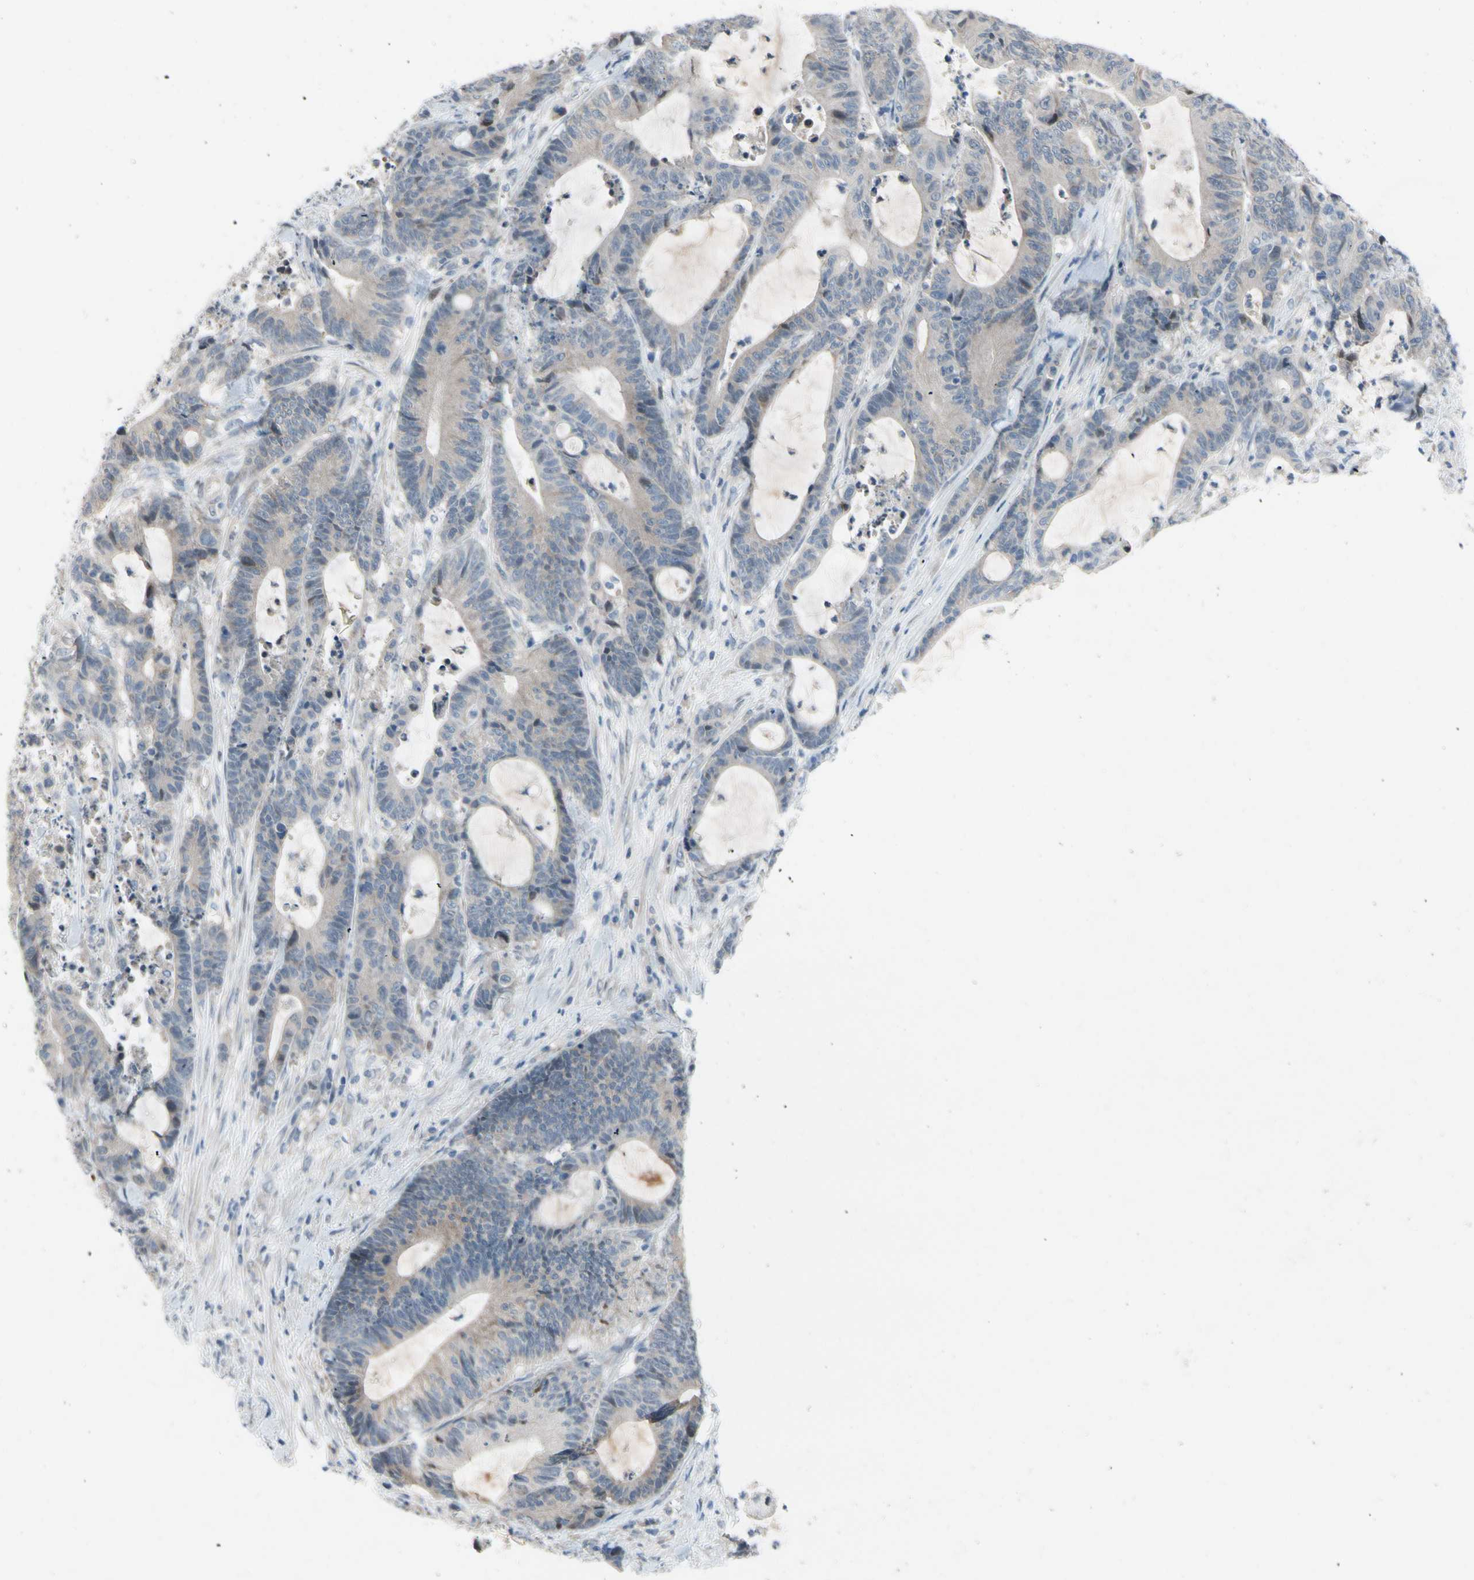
{"staining": {"intensity": "moderate", "quantity": "<25%", "location": "cytoplasmic/membranous"}, "tissue": "colorectal cancer", "cell_type": "Tumor cells", "image_type": "cancer", "snomed": [{"axis": "morphology", "description": "Adenocarcinoma, NOS"}, {"axis": "topography", "description": "Colon"}], "caption": "Immunohistochemical staining of human colorectal cancer exhibits low levels of moderate cytoplasmic/membranous positivity in about <25% of tumor cells.", "gene": "CFAP36", "patient": {"sex": "female", "age": 84}}